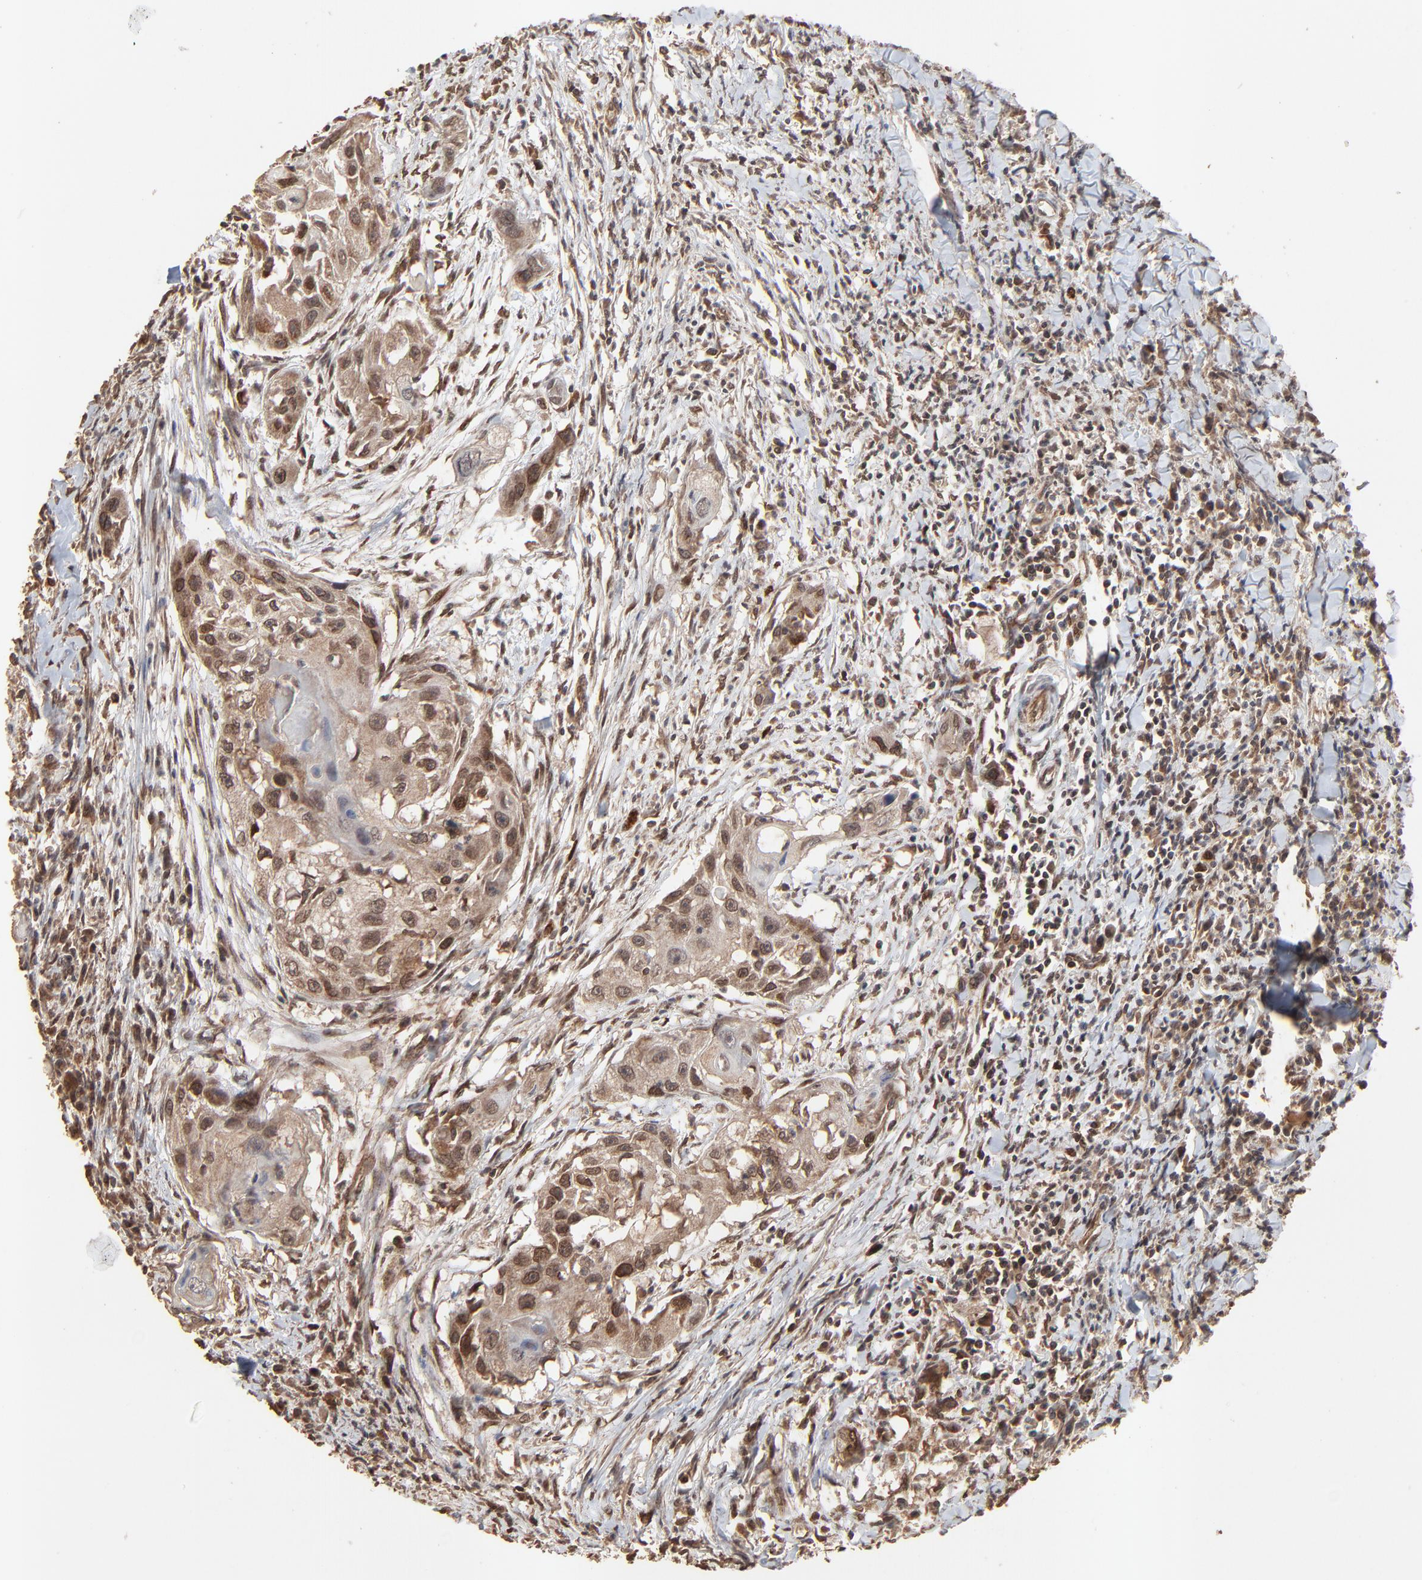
{"staining": {"intensity": "moderate", "quantity": ">75%", "location": "cytoplasmic/membranous,nuclear"}, "tissue": "head and neck cancer", "cell_type": "Tumor cells", "image_type": "cancer", "snomed": [{"axis": "morphology", "description": "Squamous cell carcinoma, NOS"}, {"axis": "topography", "description": "Head-Neck"}], "caption": "Immunohistochemistry micrograph of neoplastic tissue: head and neck squamous cell carcinoma stained using IHC shows medium levels of moderate protein expression localized specifically in the cytoplasmic/membranous and nuclear of tumor cells, appearing as a cytoplasmic/membranous and nuclear brown color.", "gene": "FAM227A", "patient": {"sex": "male", "age": 64}}